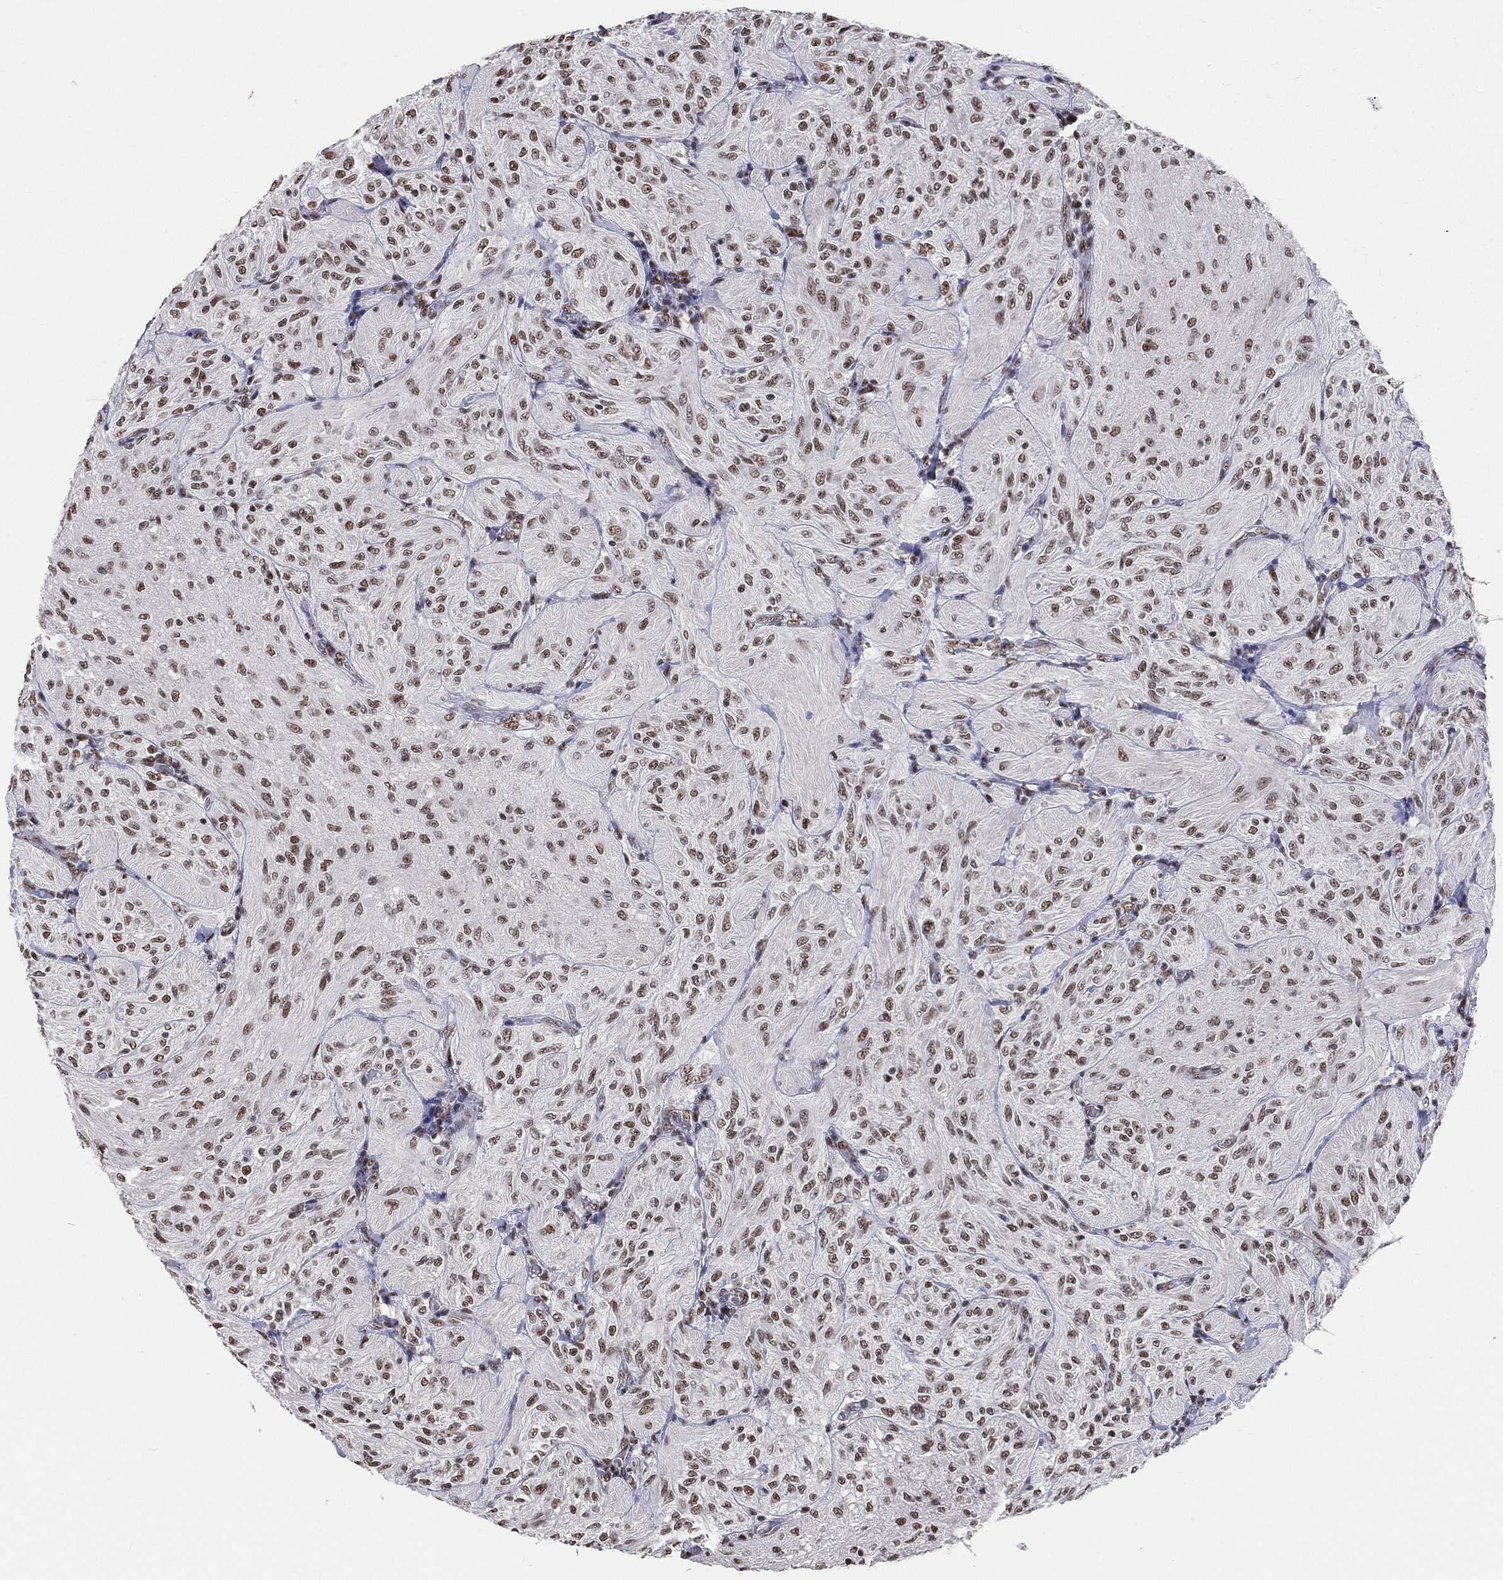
{"staining": {"intensity": "strong", "quantity": "25%-75%", "location": "nuclear"}, "tissue": "glioma", "cell_type": "Tumor cells", "image_type": "cancer", "snomed": [{"axis": "morphology", "description": "Glioma, malignant, Low grade"}, {"axis": "topography", "description": "Brain"}], "caption": "Protein staining of glioma tissue exhibits strong nuclear positivity in about 25%-75% of tumor cells.", "gene": "CDK7", "patient": {"sex": "male", "age": 3}}